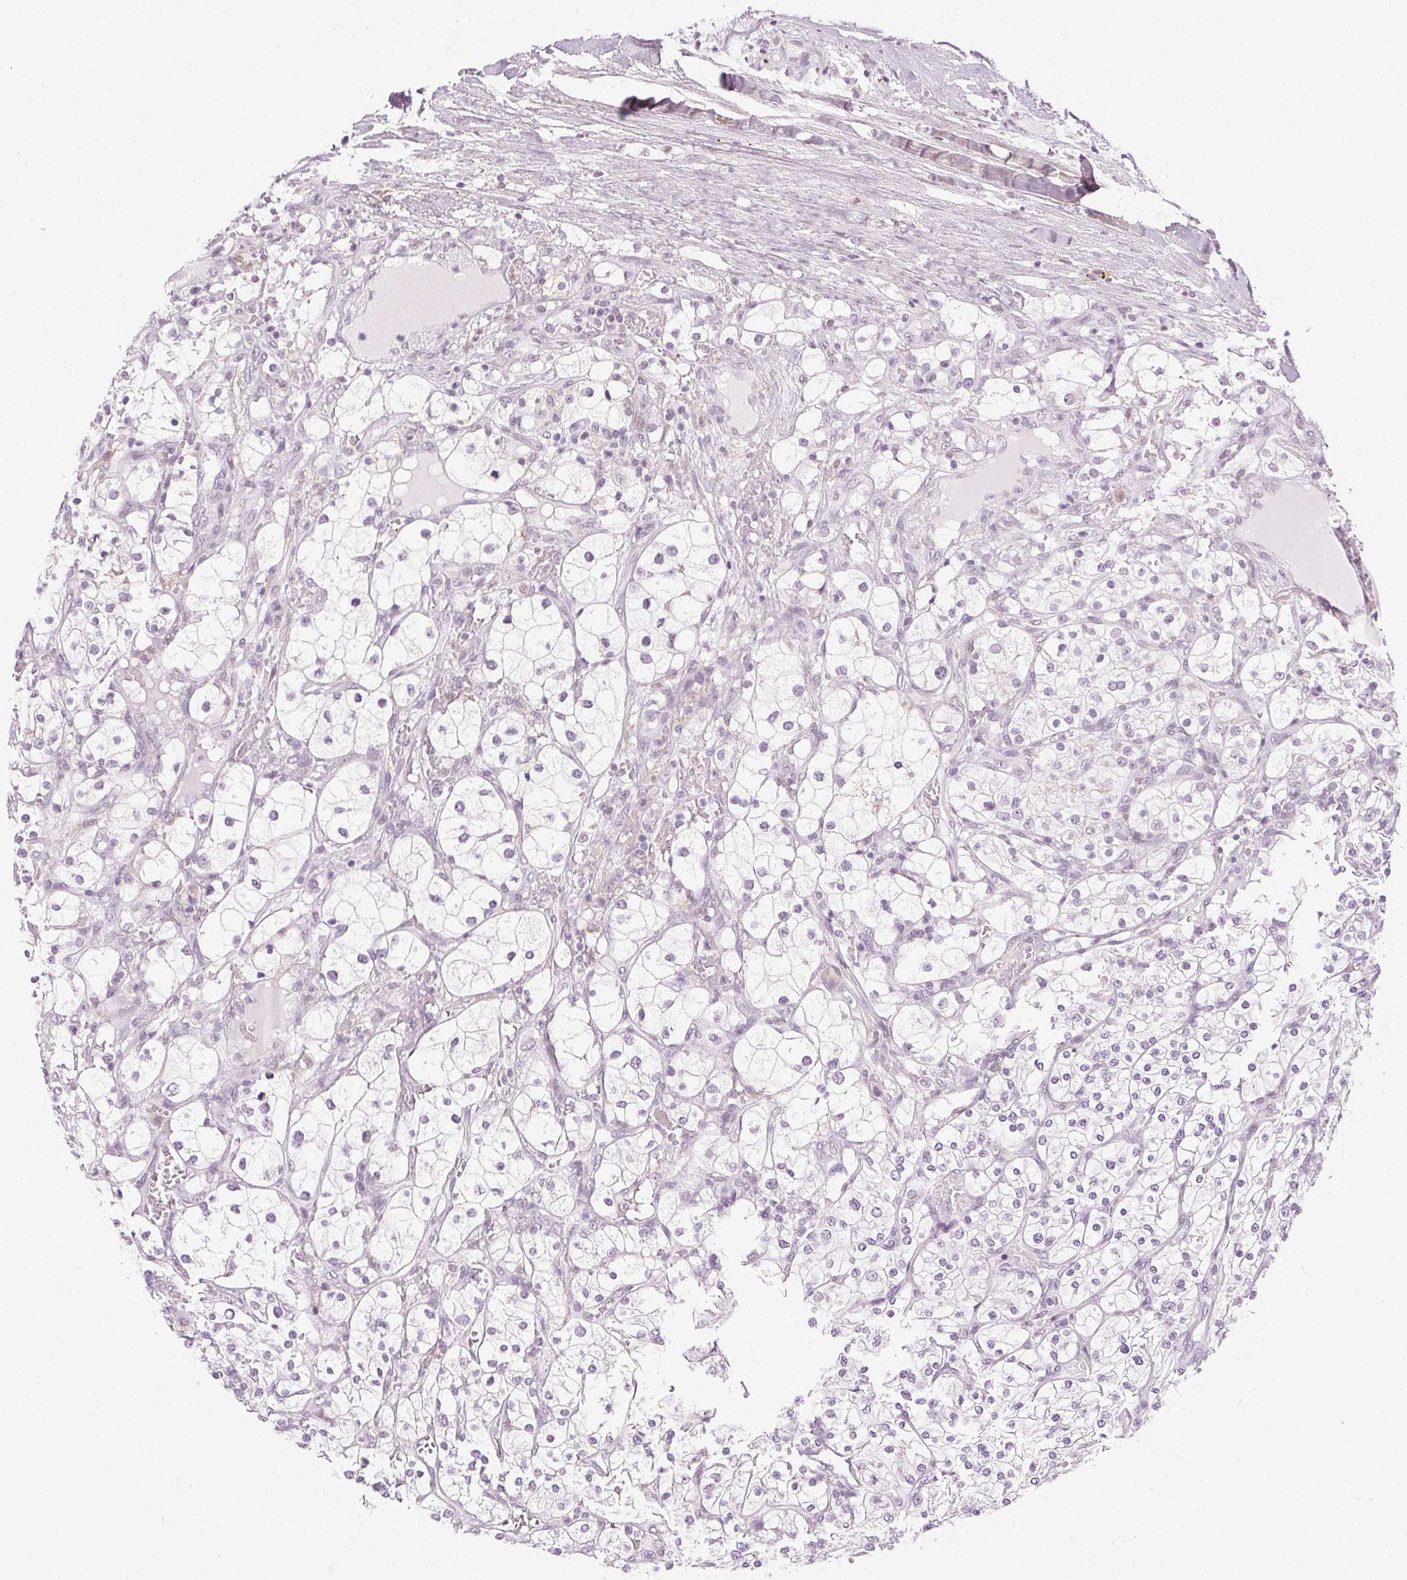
{"staining": {"intensity": "negative", "quantity": "none", "location": "none"}, "tissue": "renal cancer", "cell_type": "Tumor cells", "image_type": "cancer", "snomed": [{"axis": "morphology", "description": "Adenocarcinoma, NOS"}, {"axis": "topography", "description": "Kidney"}], "caption": "Immunohistochemistry (IHC) micrograph of neoplastic tissue: human renal cancer (adenocarcinoma) stained with DAB (3,3'-diaminobenzidine) shows no significant protein expression in tumor cells.", "gene": "AIF1L", "patient": {"sex": "male", "age": 80}}